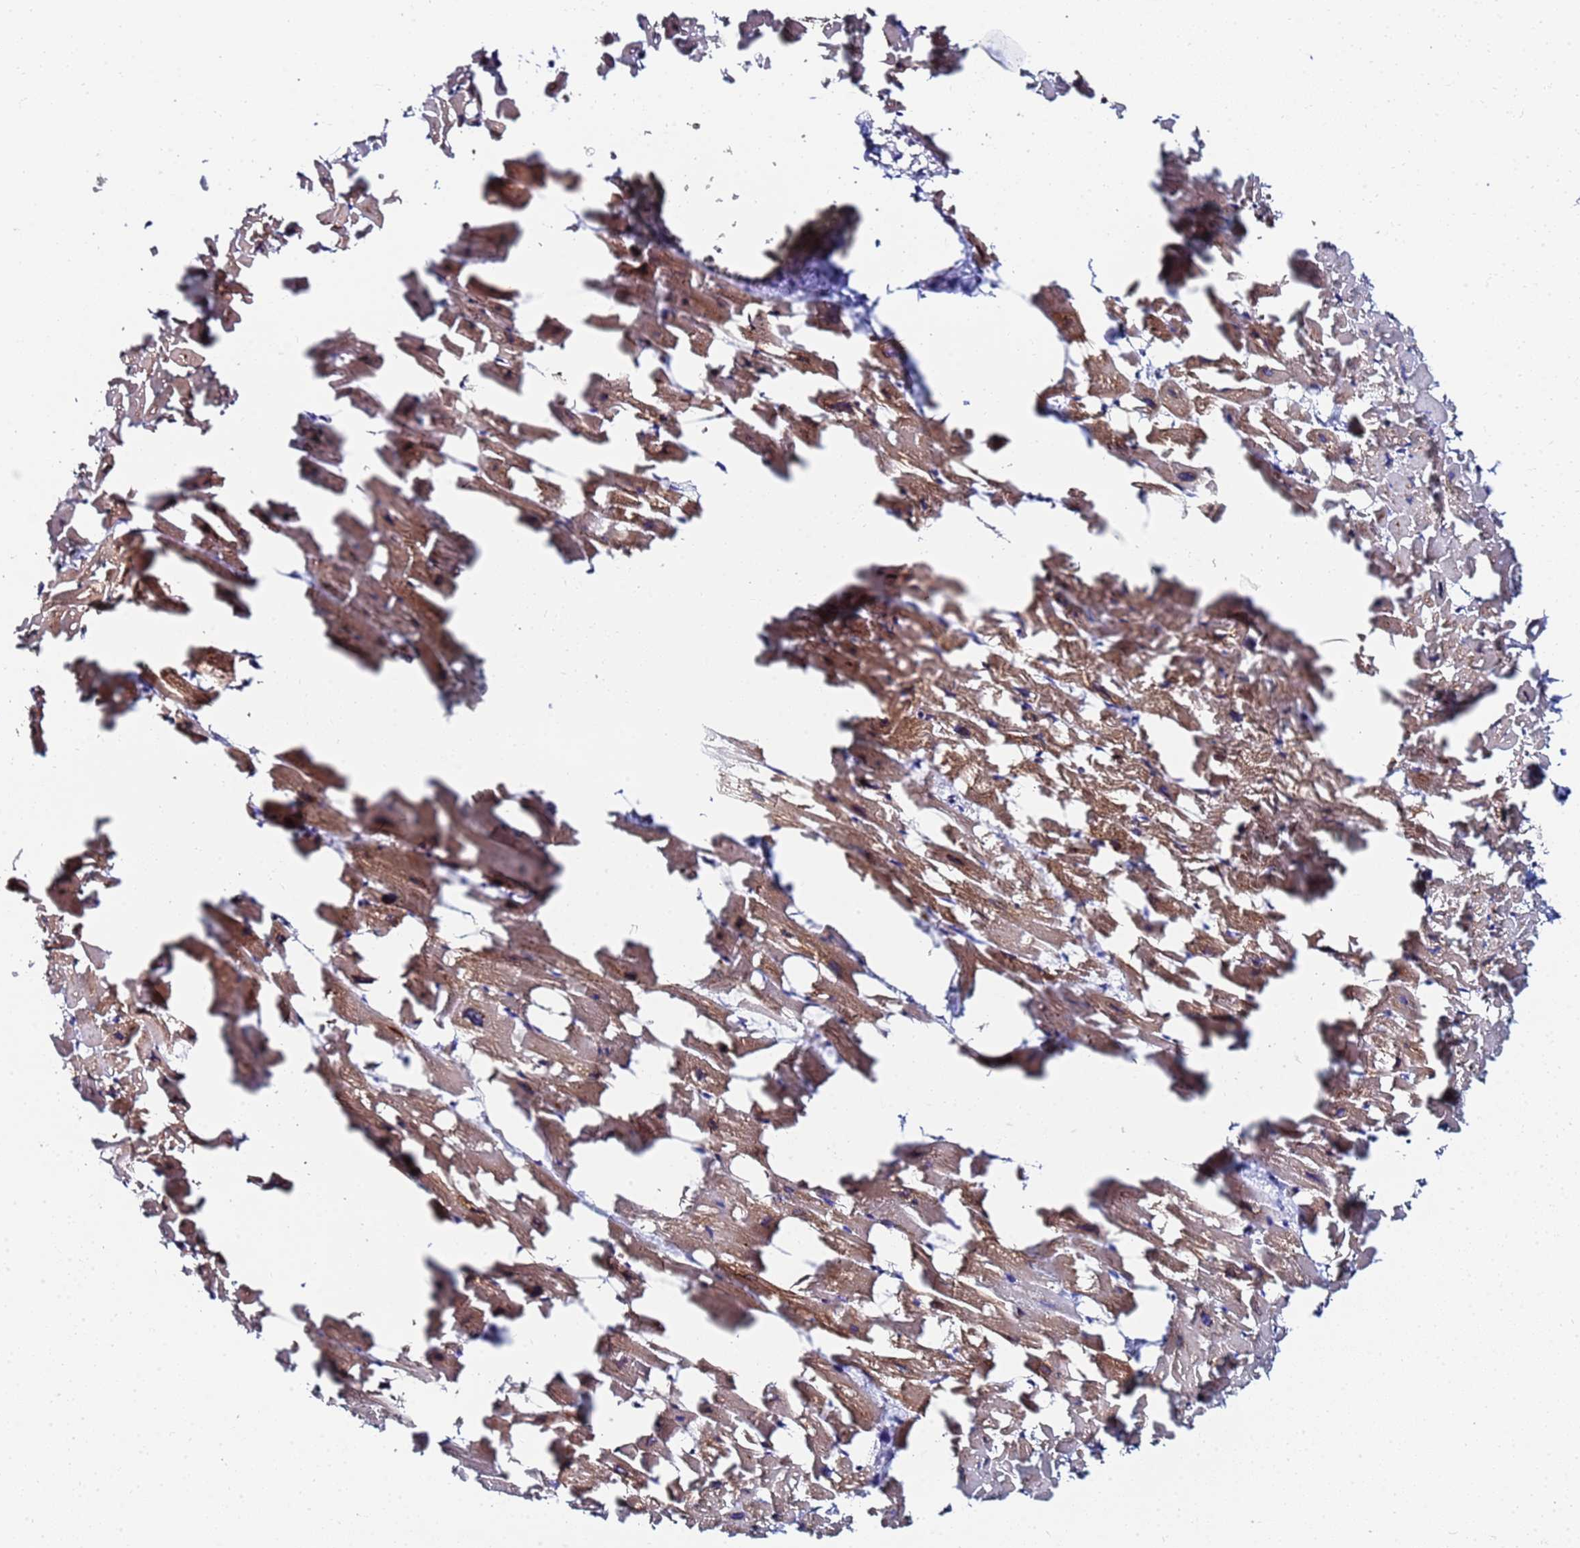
{"staining": {"intensity": "moderate", "quantity": ">75%", "location": "cytoplasmic/membranous,nuclear"}, "tissue": "heart muscle", "cell_type": "Cardiomyocytes", "image_type": "normal", "snomed": [{"axis": "morphology", "description": "Normal tissue, NOS"}, {"axis": "topography", "description": "Heart"}], "caption": "Immunohistochemistry (IHC) of benign heart muscle reveals medium levels of moderate cytoplasmic/membranous,nuclear expression in approximately >75% of cardiomyocytes. Nuclei are stained in blue.", "gene": "ZNF26", "patient": {"sex": "female", "age": 64}}